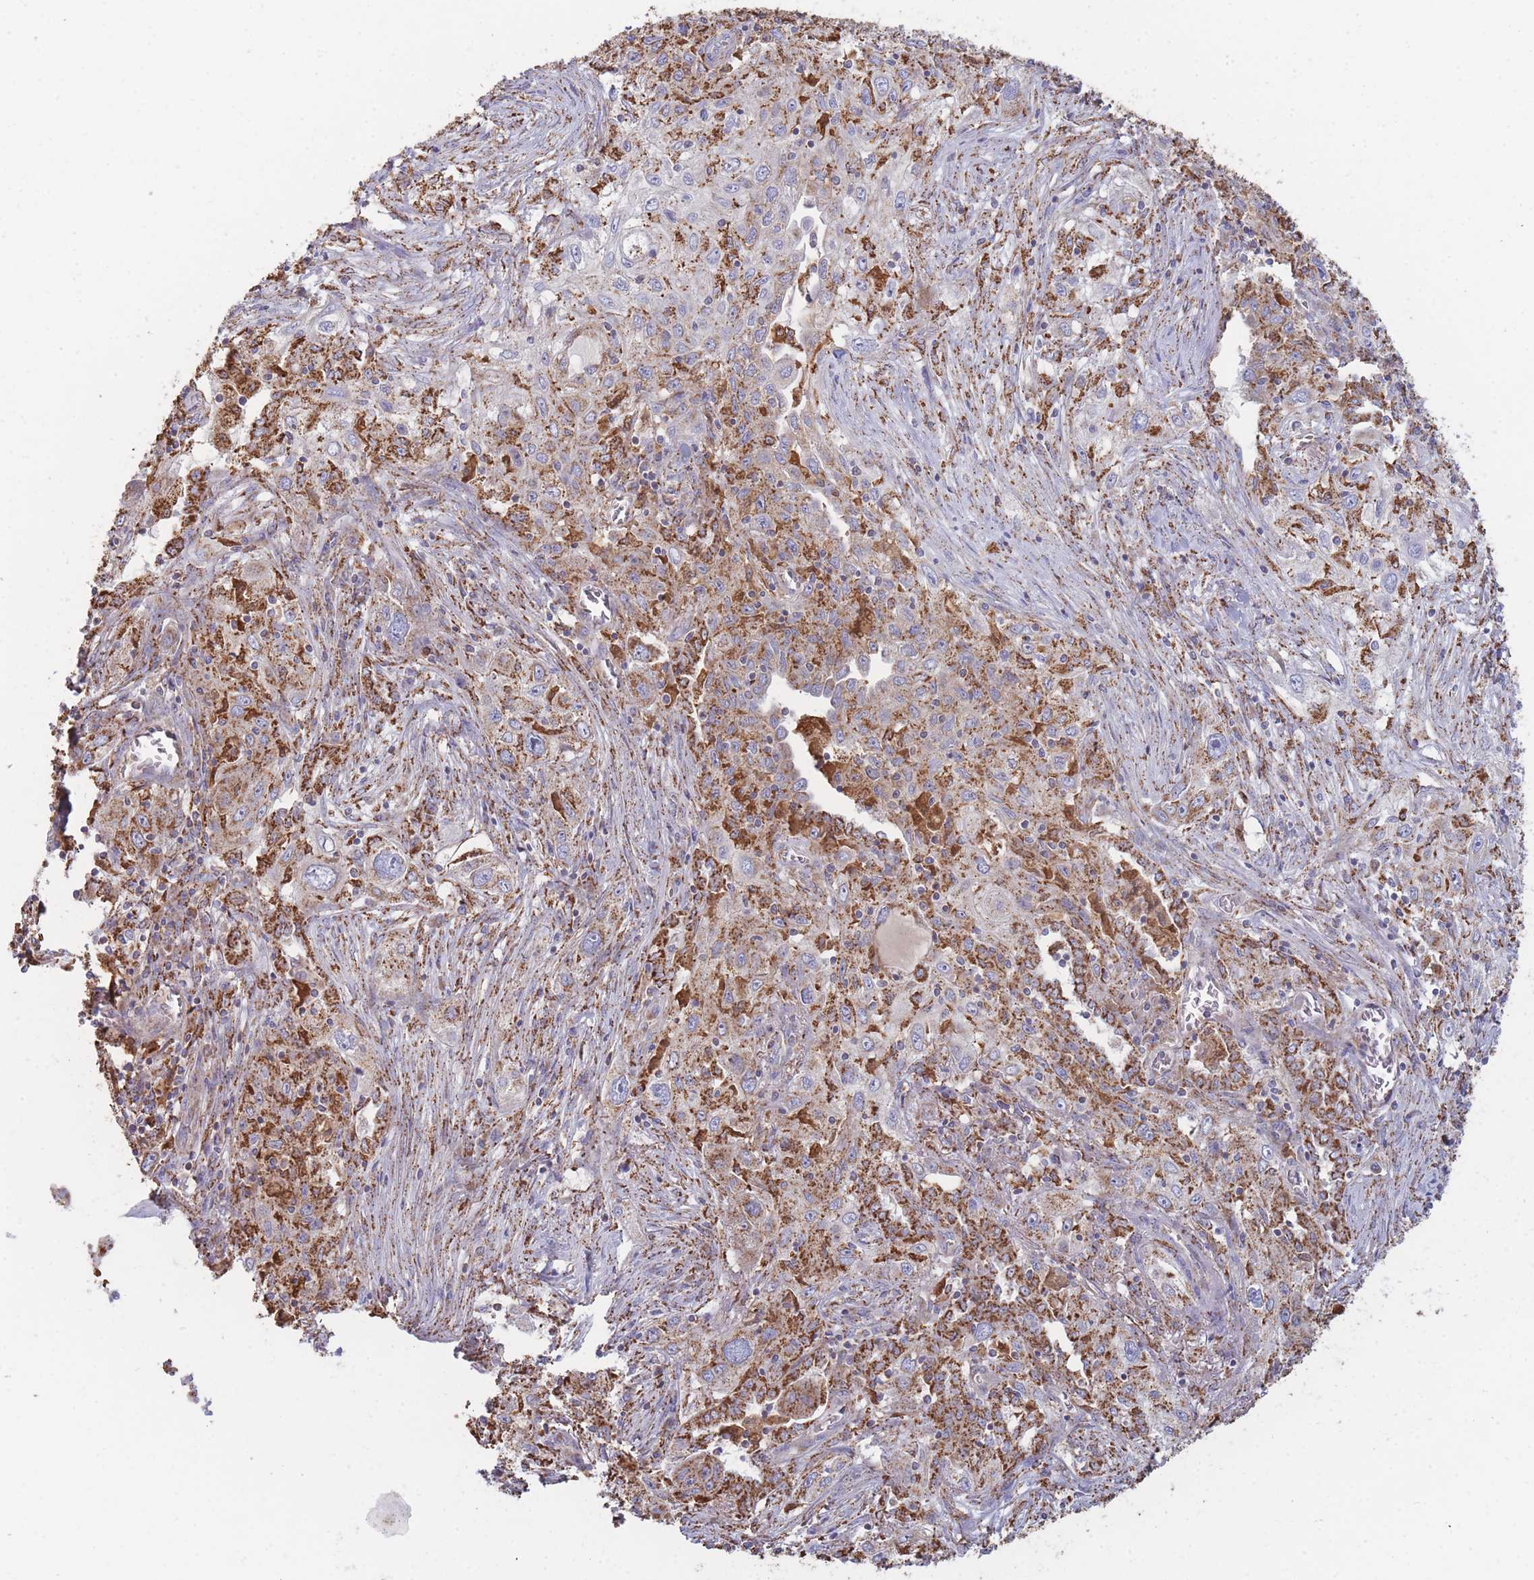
{"staining": {"intensity": "moderate", "quantity": "<25%", "location": "cytoplasmic/membranous"}, "tissue": "lung cancer", "cell_type": "Tumor cells", "image_type": "cancer", "snomed": [{"axis": "morphology", "description": "Squamous cell carcinoma, NOS"}, {"axis": "topography", "description": "Lung"}], "caption": "A brown stain highlights moderate cytoplasmic/membranous expression of a protein in human lung squamous cell carcinoma tumor cells.", "gene": "MRPL17", "patient": {"sex": "female", "age": 69}}